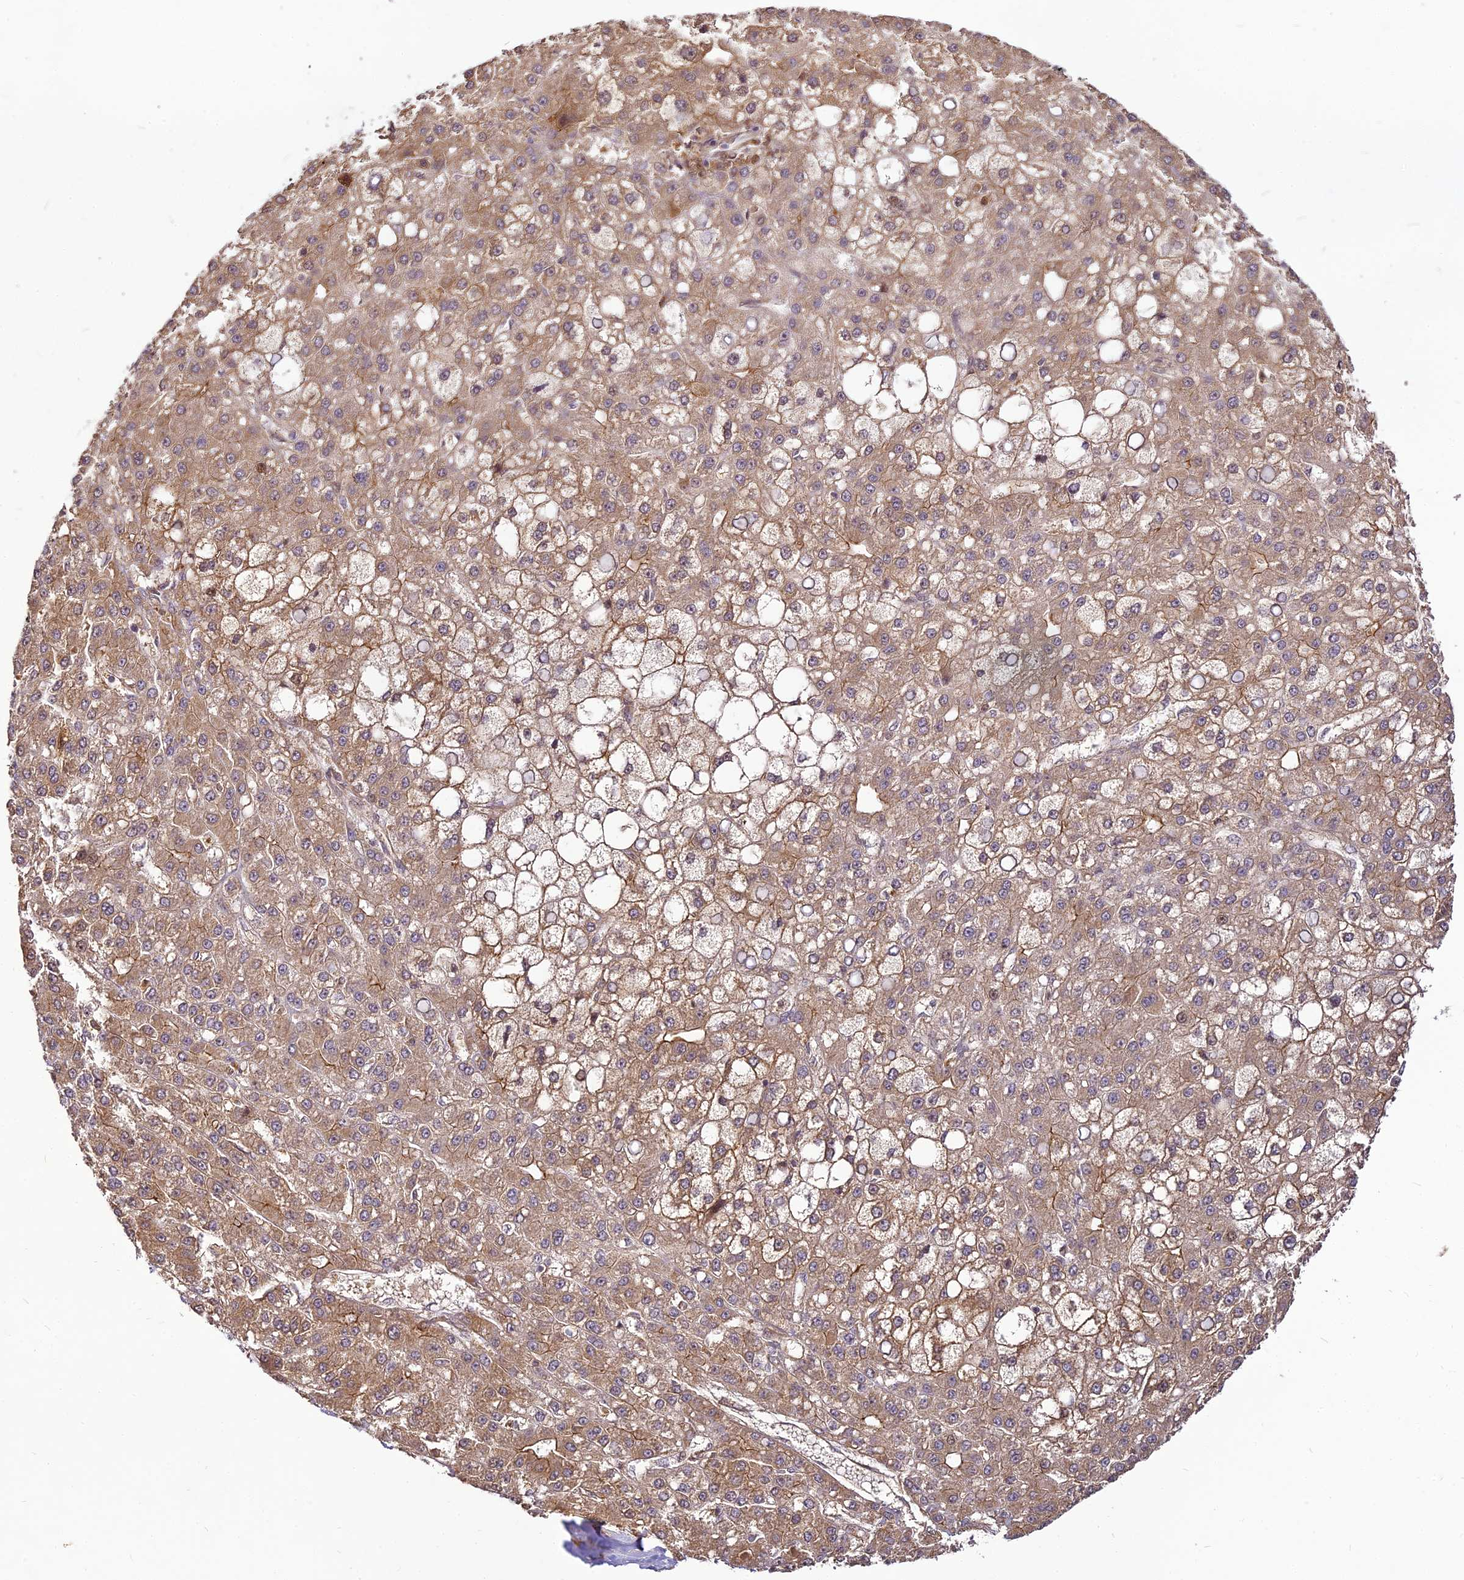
{"staining": {"intensity": "moderate", "quantity": "25%-75%", "location": "cytoplasmic/membranous"}, "tissue": "liver cancer", "cell_type": "Tumor cells", "image_type": "cancer", "snomed": [{"axis": "morphology", "description": "Carcinoma, Hepatocellular, NOS"}, {"axis": "topography", "description": "Liver"}], "caption": "Hepatocellular carcinoma (liver) was stained to show a protein in brown. There is medium levels of moderate cytoplasmic/membranous staining in approximately 25%-75% of tumor cells.", "gene": "BCDIN3D", "patient": {"sex": "male", "age": 67}}